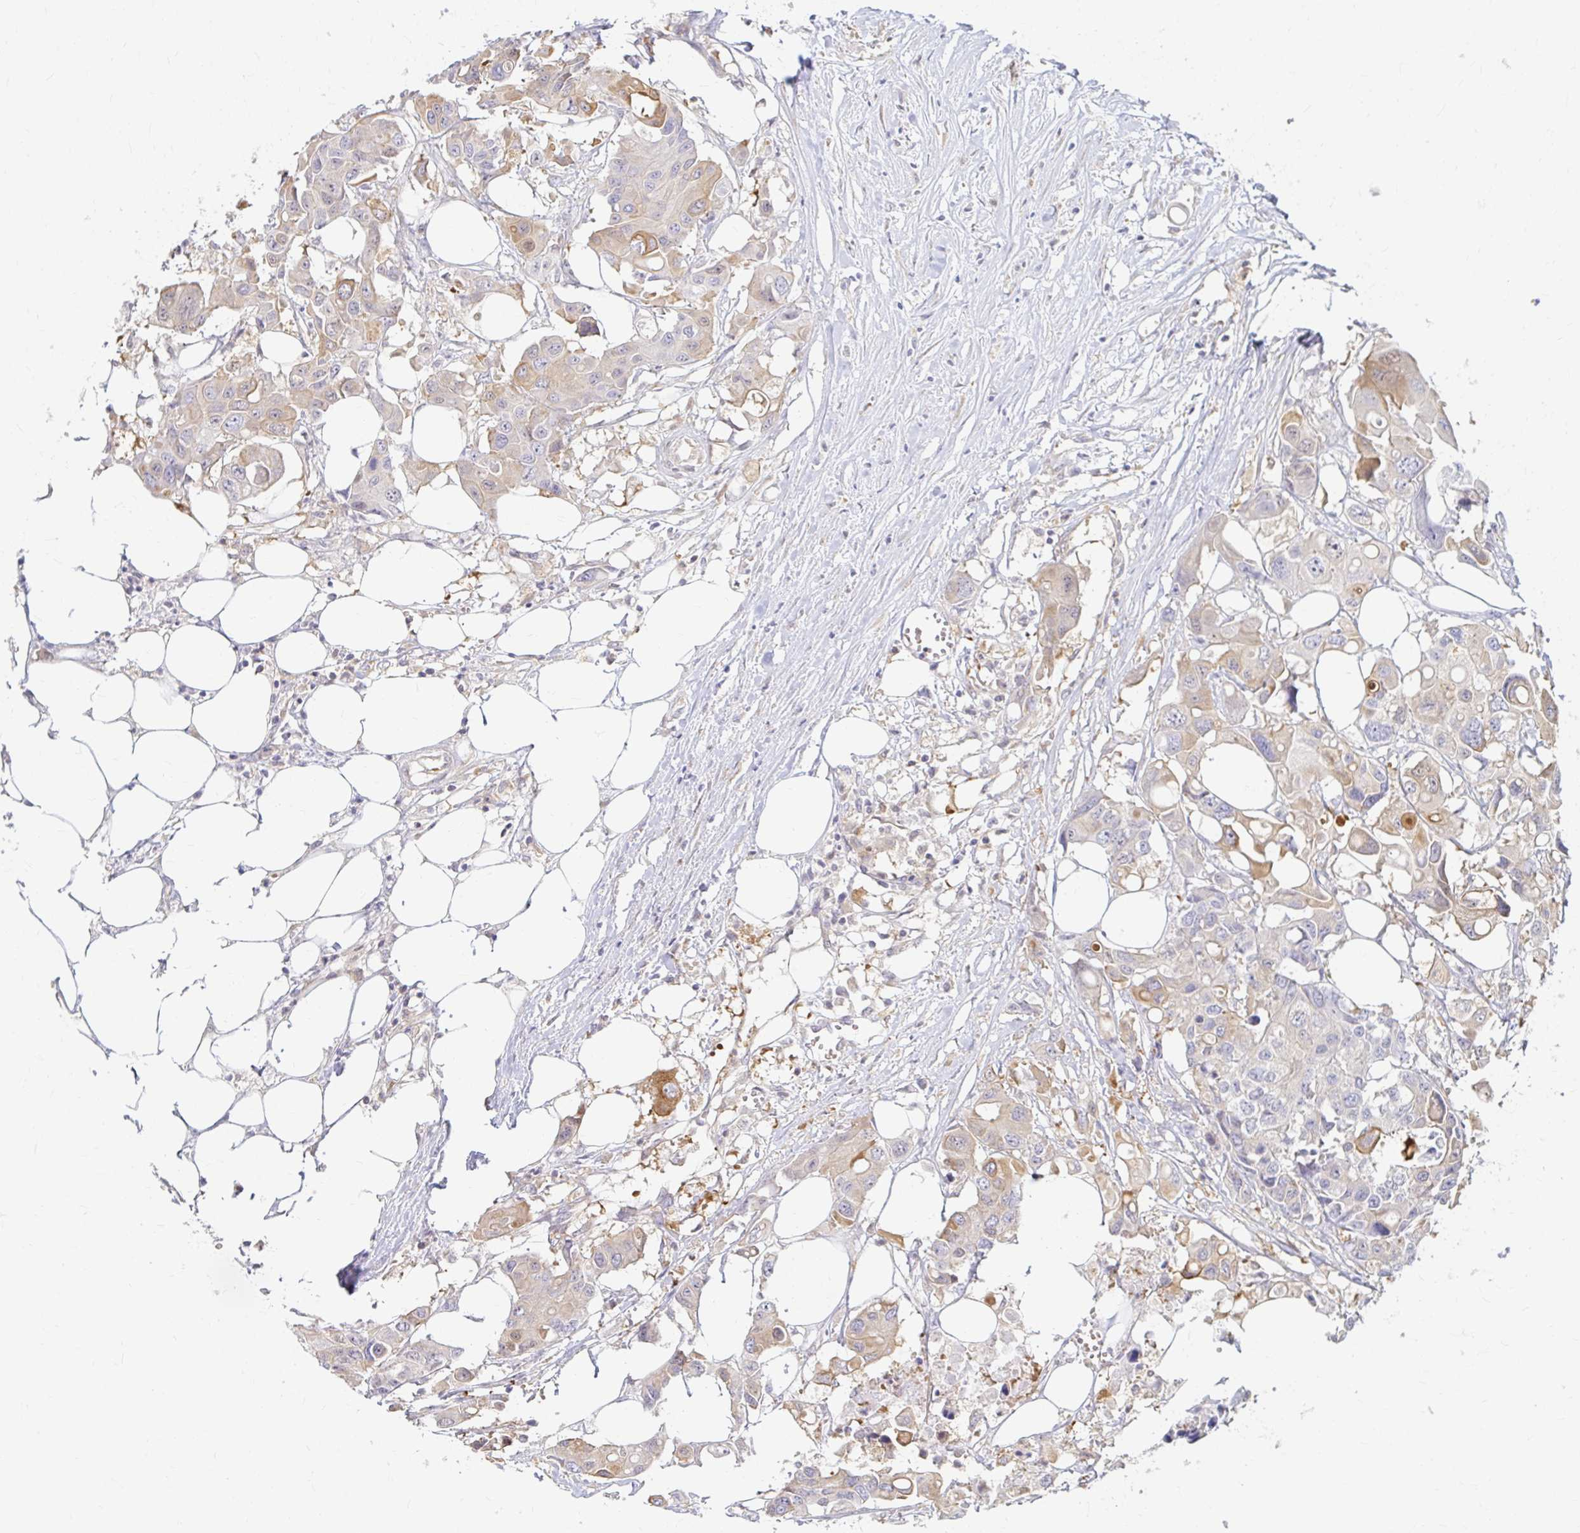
{"staining": {"intensity": "weak", "quantity": "25%-75%", "location": "cytoplasmic/membranous"}, "tissue": "colorectal cancer", "cell_type": "Tumor cells", "image_type": "cancer", "snomed": [{"axis": "morphology", "description": "Adenocarcinoma, NOS"}, {"axis": "topography", "description": "Colon"}], "caption": "Colorectal adenocarcinoma stained with a protein marker demonstrates weak staining in tumor cells.", "gene": "CAST", "patient": {"sex": "male", "age": 77}}